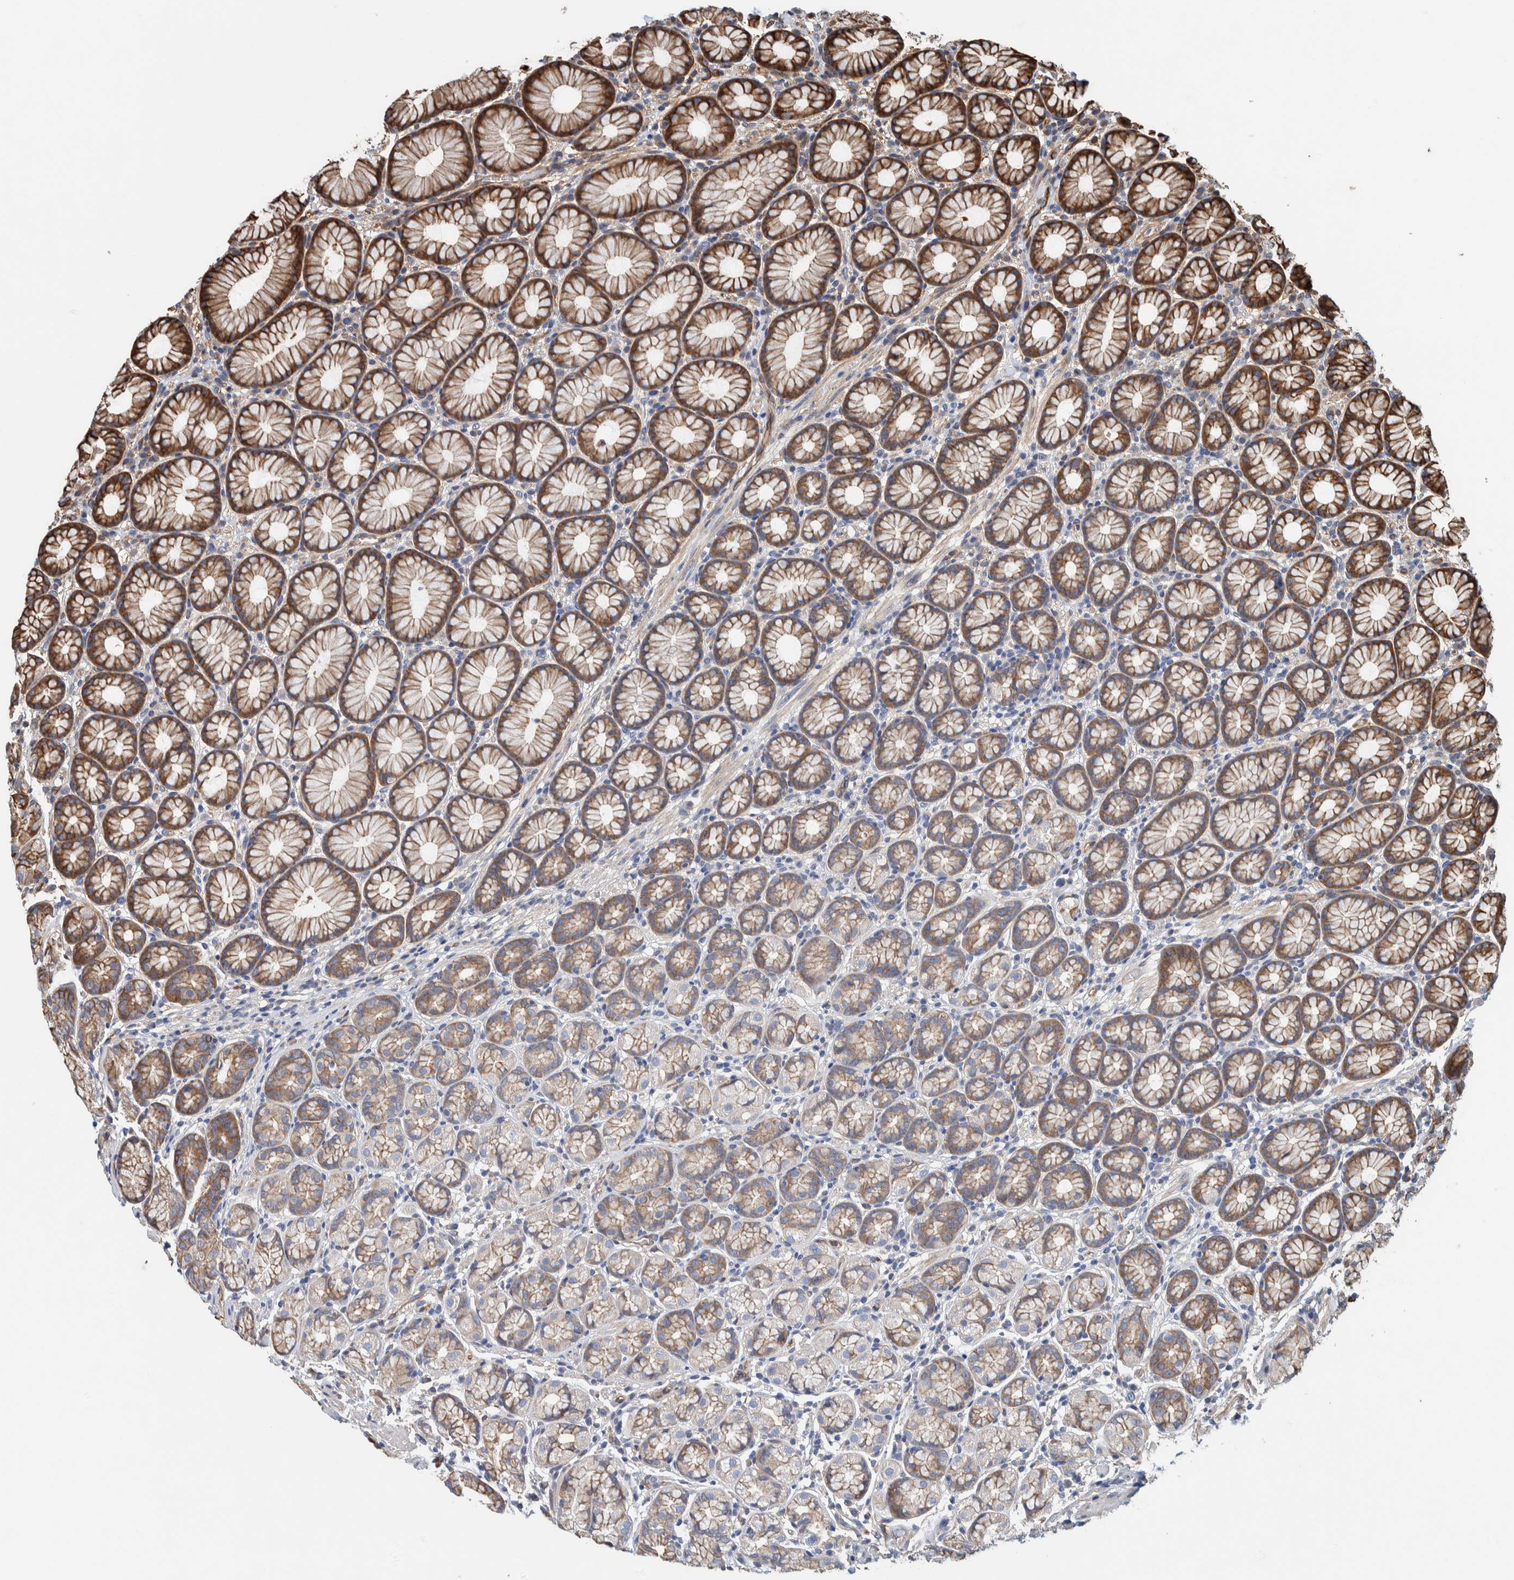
{"staining": {"intensity": "moderate", "quantity": "25%-75%", "location": "cytoplasmic/membranous"}, "tissue": "stomach", "cell_type": "Glandular cells", "image_type": "normal", "snomed": [{"axis": "morphology", "description": "Normal tissue, NOS"}, {"axis": "topography", "description": "Stomach"}], "caption": "The image displays a brown stain indicating the presence of a protein in the cytoplasmic/membranous of glandular cells in stomach. The protein of interest is shown in brown color, while the nuclei are stained blue.", "gene": "PKD1L1", "patient": {"sex": "male", "age": 42}}